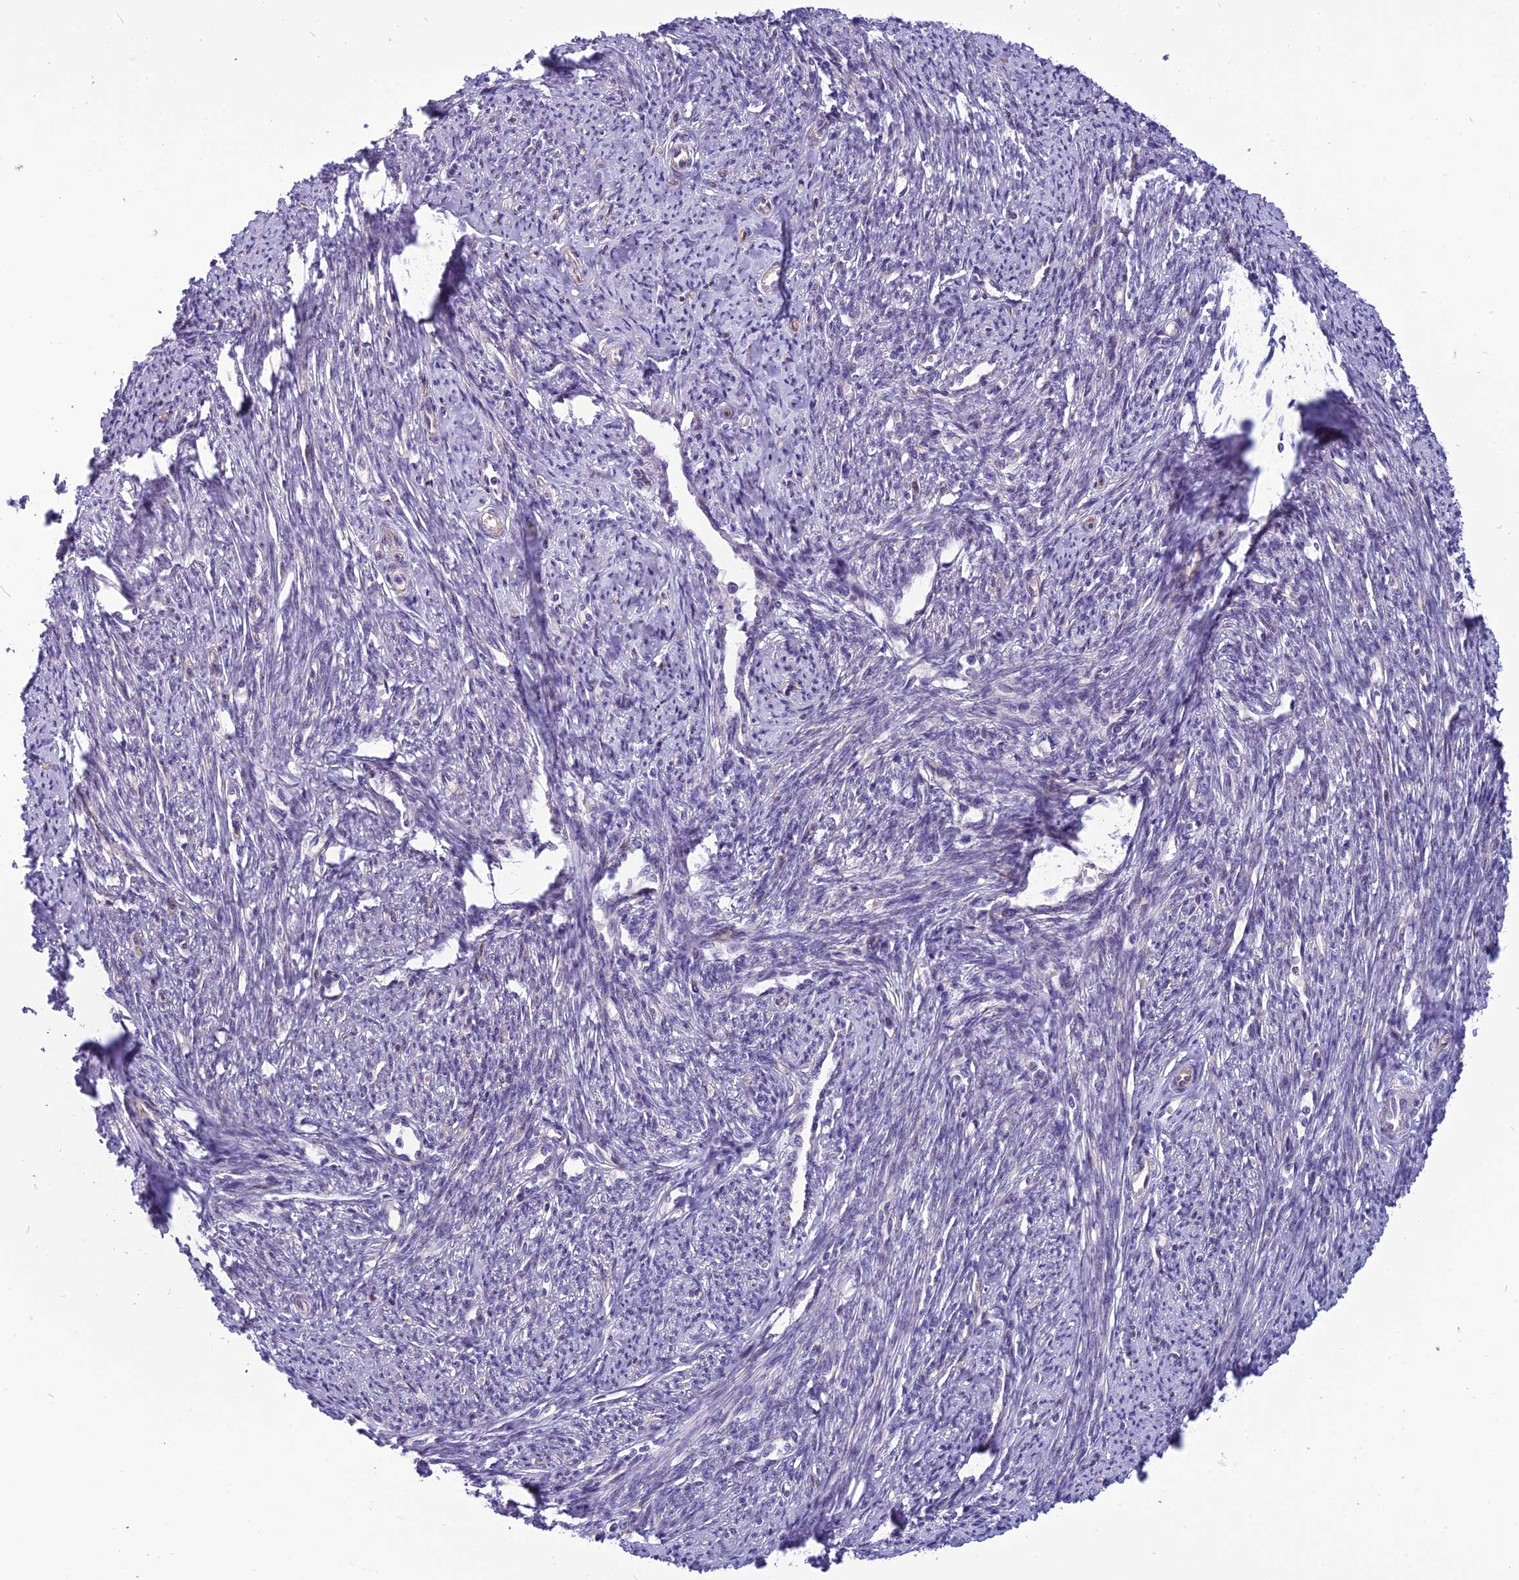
{"staining": {"intensity": "negative", "quantity": "none", "location": "none"}, "tissue": "smooth muscle", "cell_type": "Smooth muscle cells", "image_type": "normal", "snomed": [{"axis": "morphology", "description": "Normal tissue, NOS"}, {"axis": "topography", "description": "Smooth muscle"}, {"axis": "topography", "description": "Uterus"}], "caption": "There is no significant staining in smooth muscle cells of smooth muscle. Brightfield microscopy of IHC stained with DAB (3,3'-diaminobenzidine) (brown) and hematoxylin (blue), captured at high magnification.", "gene": "PSMF1", "patient": {"sex": "female", "age": 59}}